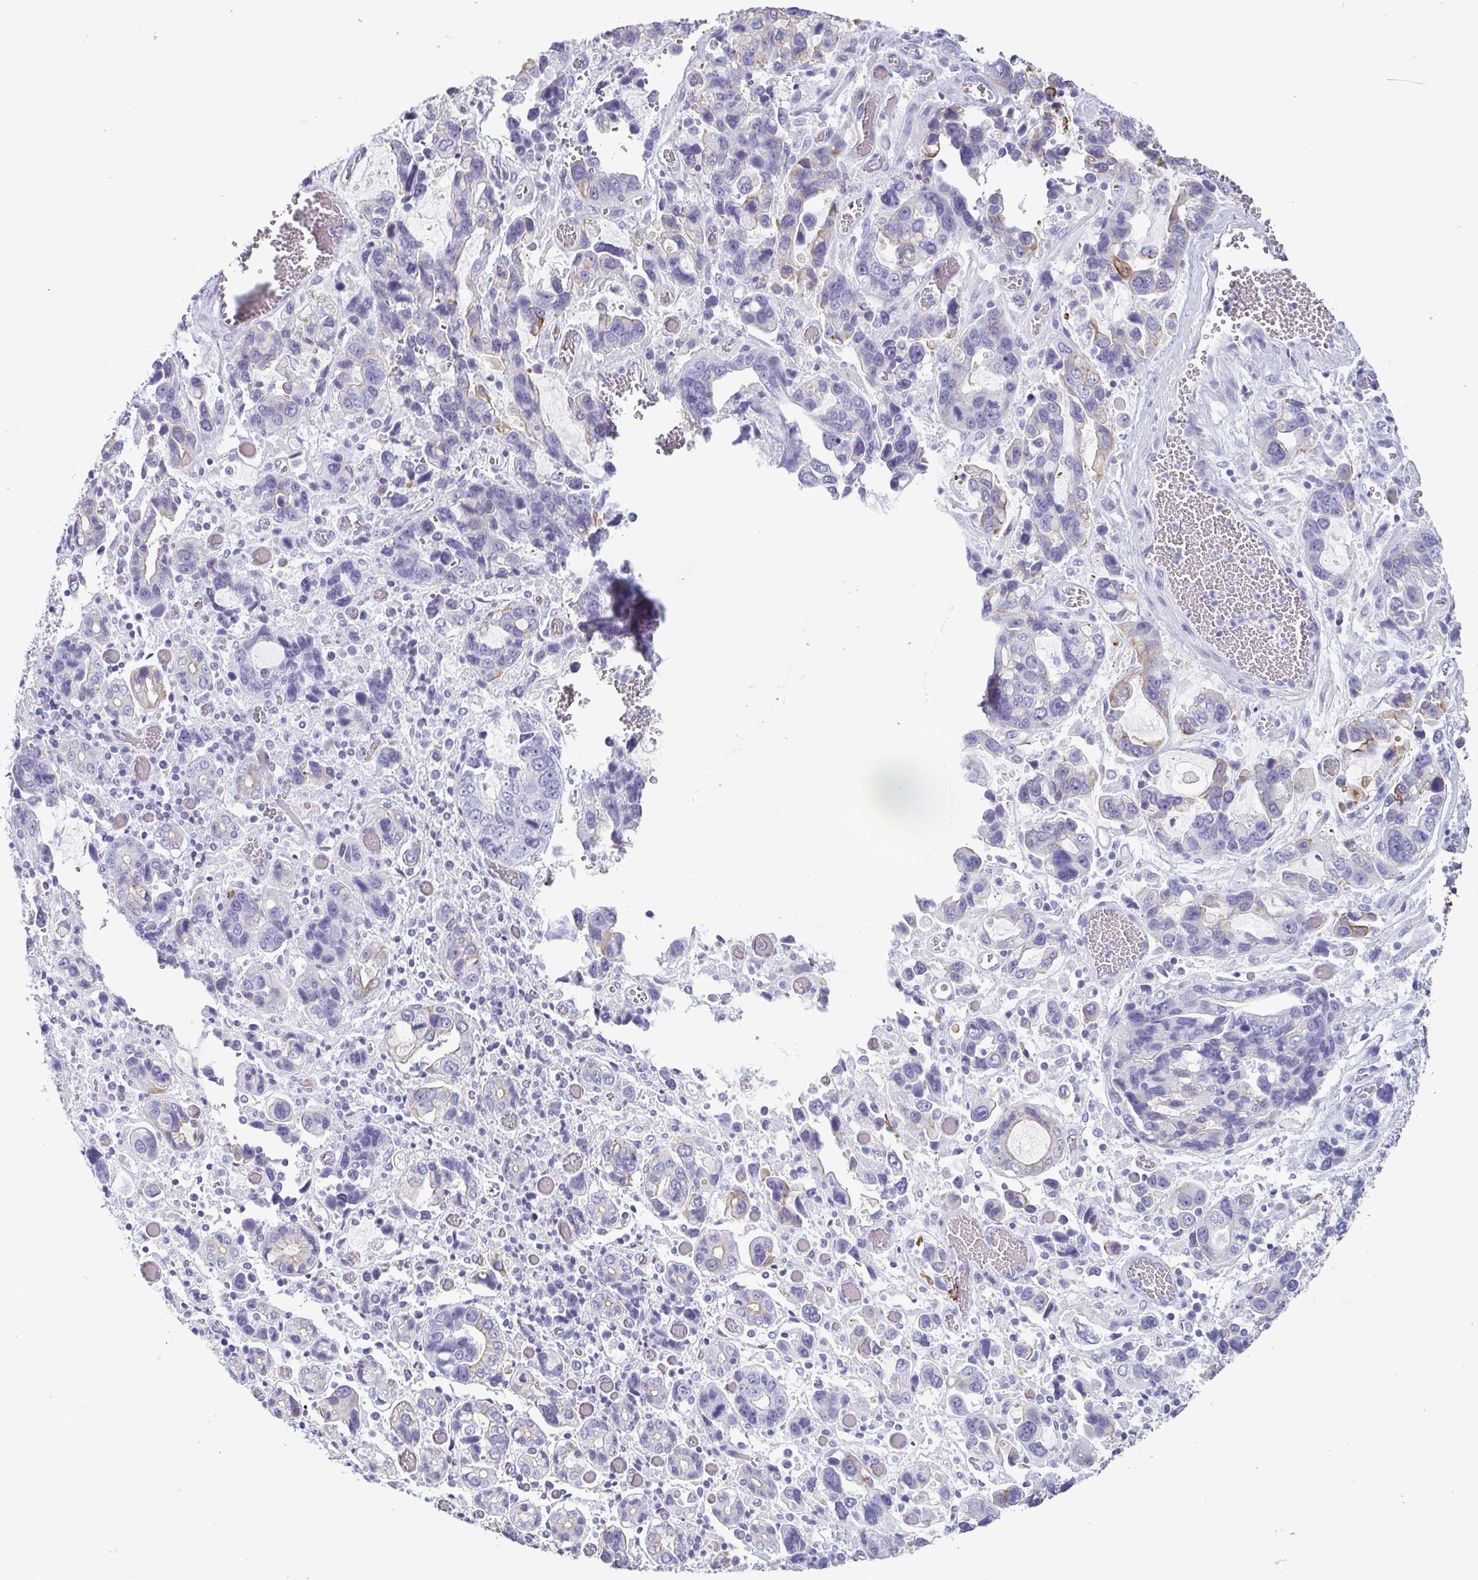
{"staining": {"intensity": "negative", "quantity": "none", "location": "none"}, "tissue": "stomach cancer", "cell_type": "Tumor cells", "image_type": "cancer", "snomed": [{"axis": "morphology", "description": "Adenocarcinoma, NOS"}, {"axis": "topography", "description": "Stomach, upper"}], "caption": "Immunohistochemistry (IHC) histopathology image of neoplastic tissue: human stomach cancer stained with DAB (3,3'-diaminobenzidine) displays no significant protein positivity in tumor cells. (DAB IHC, high magnification).", "gene": "KRT10", "patient": {"sex": "female", "age": 81}}